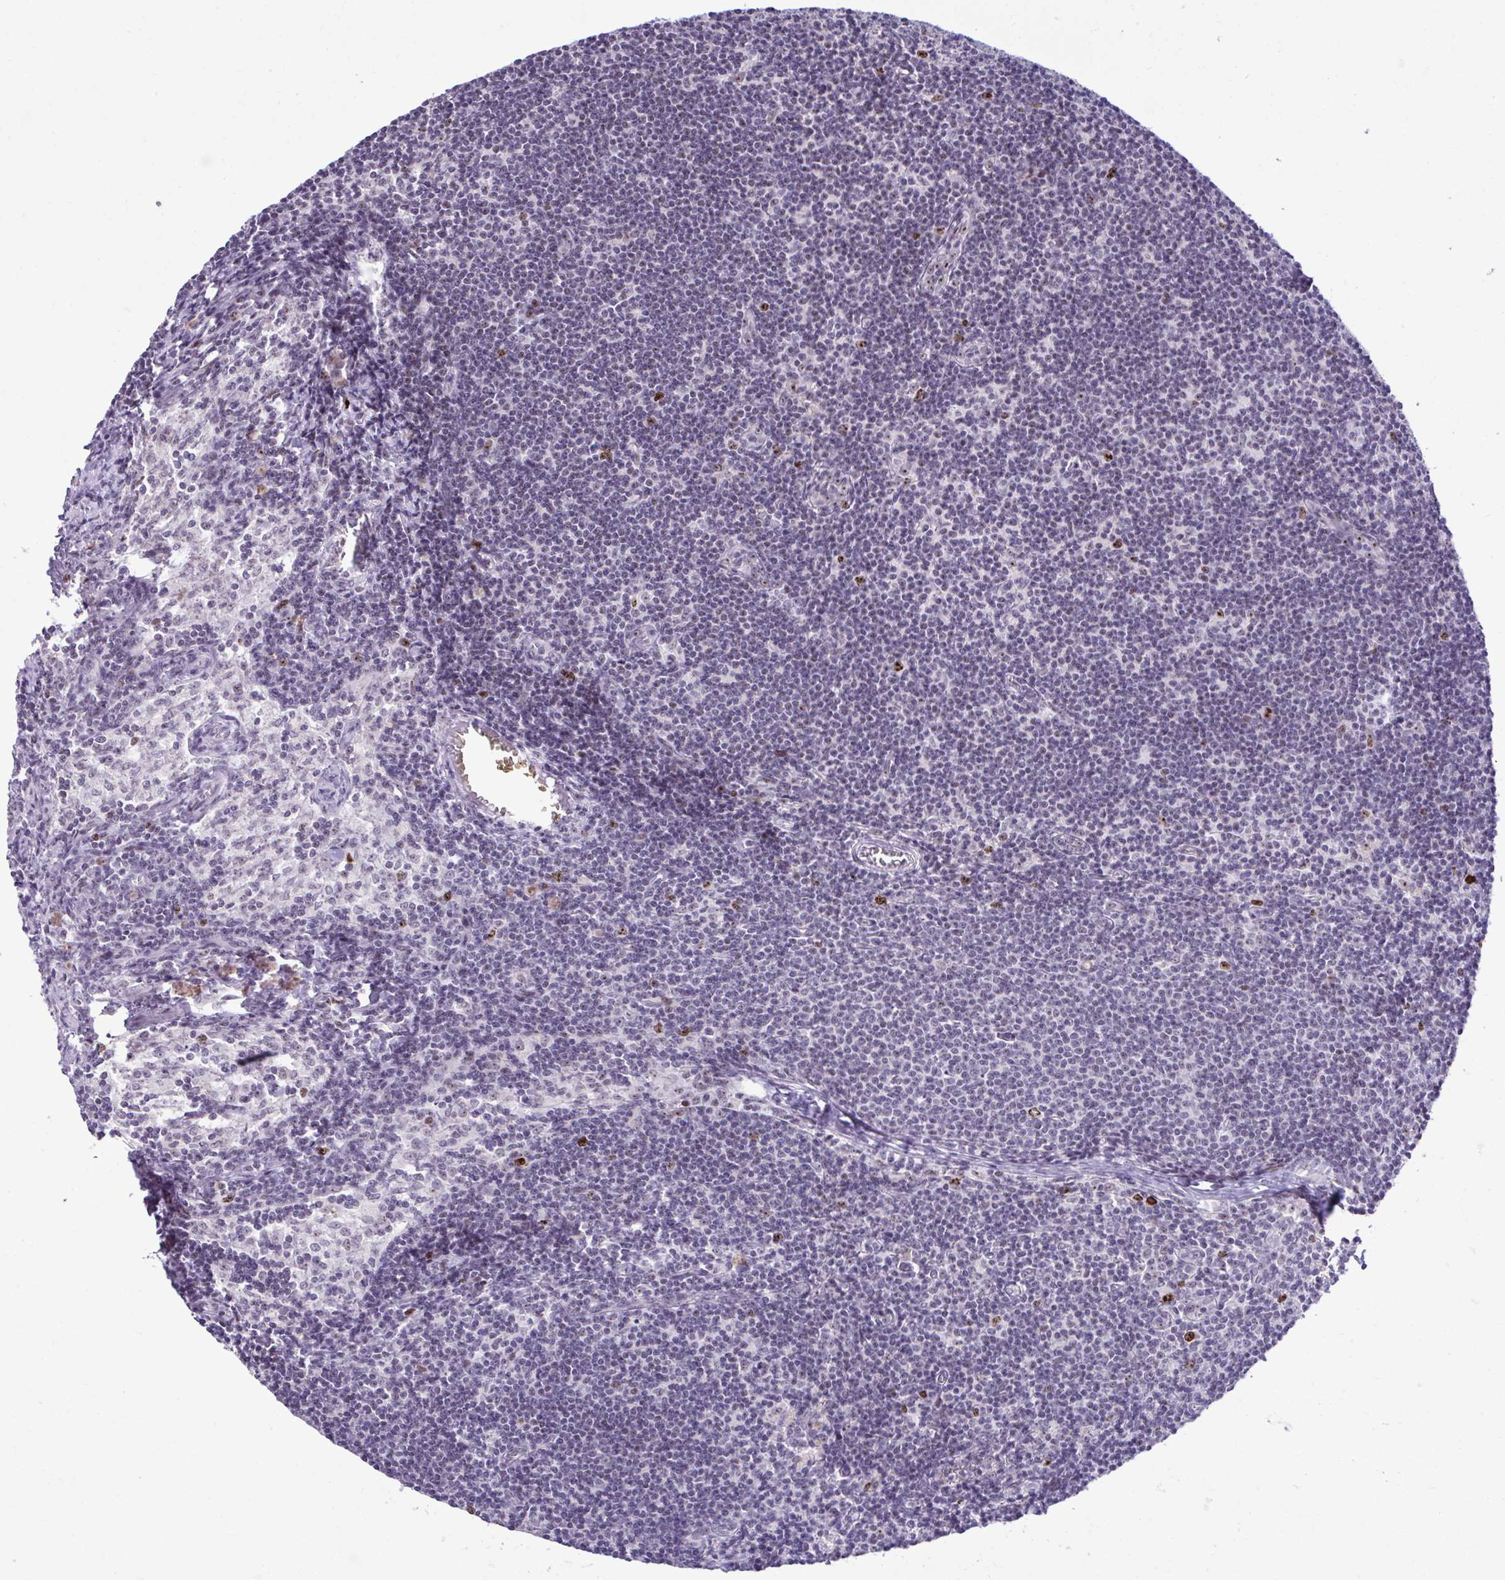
{"staining": {"intensity": "strong", "quantity": ">75%", "location": "nuclear"}, "tissue": "lymph node", "cell_type": "Germinal center cells", "image_type": "normal", "snomed": [{"axis": "morphology", "description": "Normal tissue, NOS"}, {"axis": "topography", "description": "Lymph node"}], "caption": "This photomicrograph demonstrates IHC staining of unremarkable lymph node, with high strong nuclear expression in about >75% of germinal center cells.", "gene": "CEP72", "patient": {"sex": "female", "age": 31}}